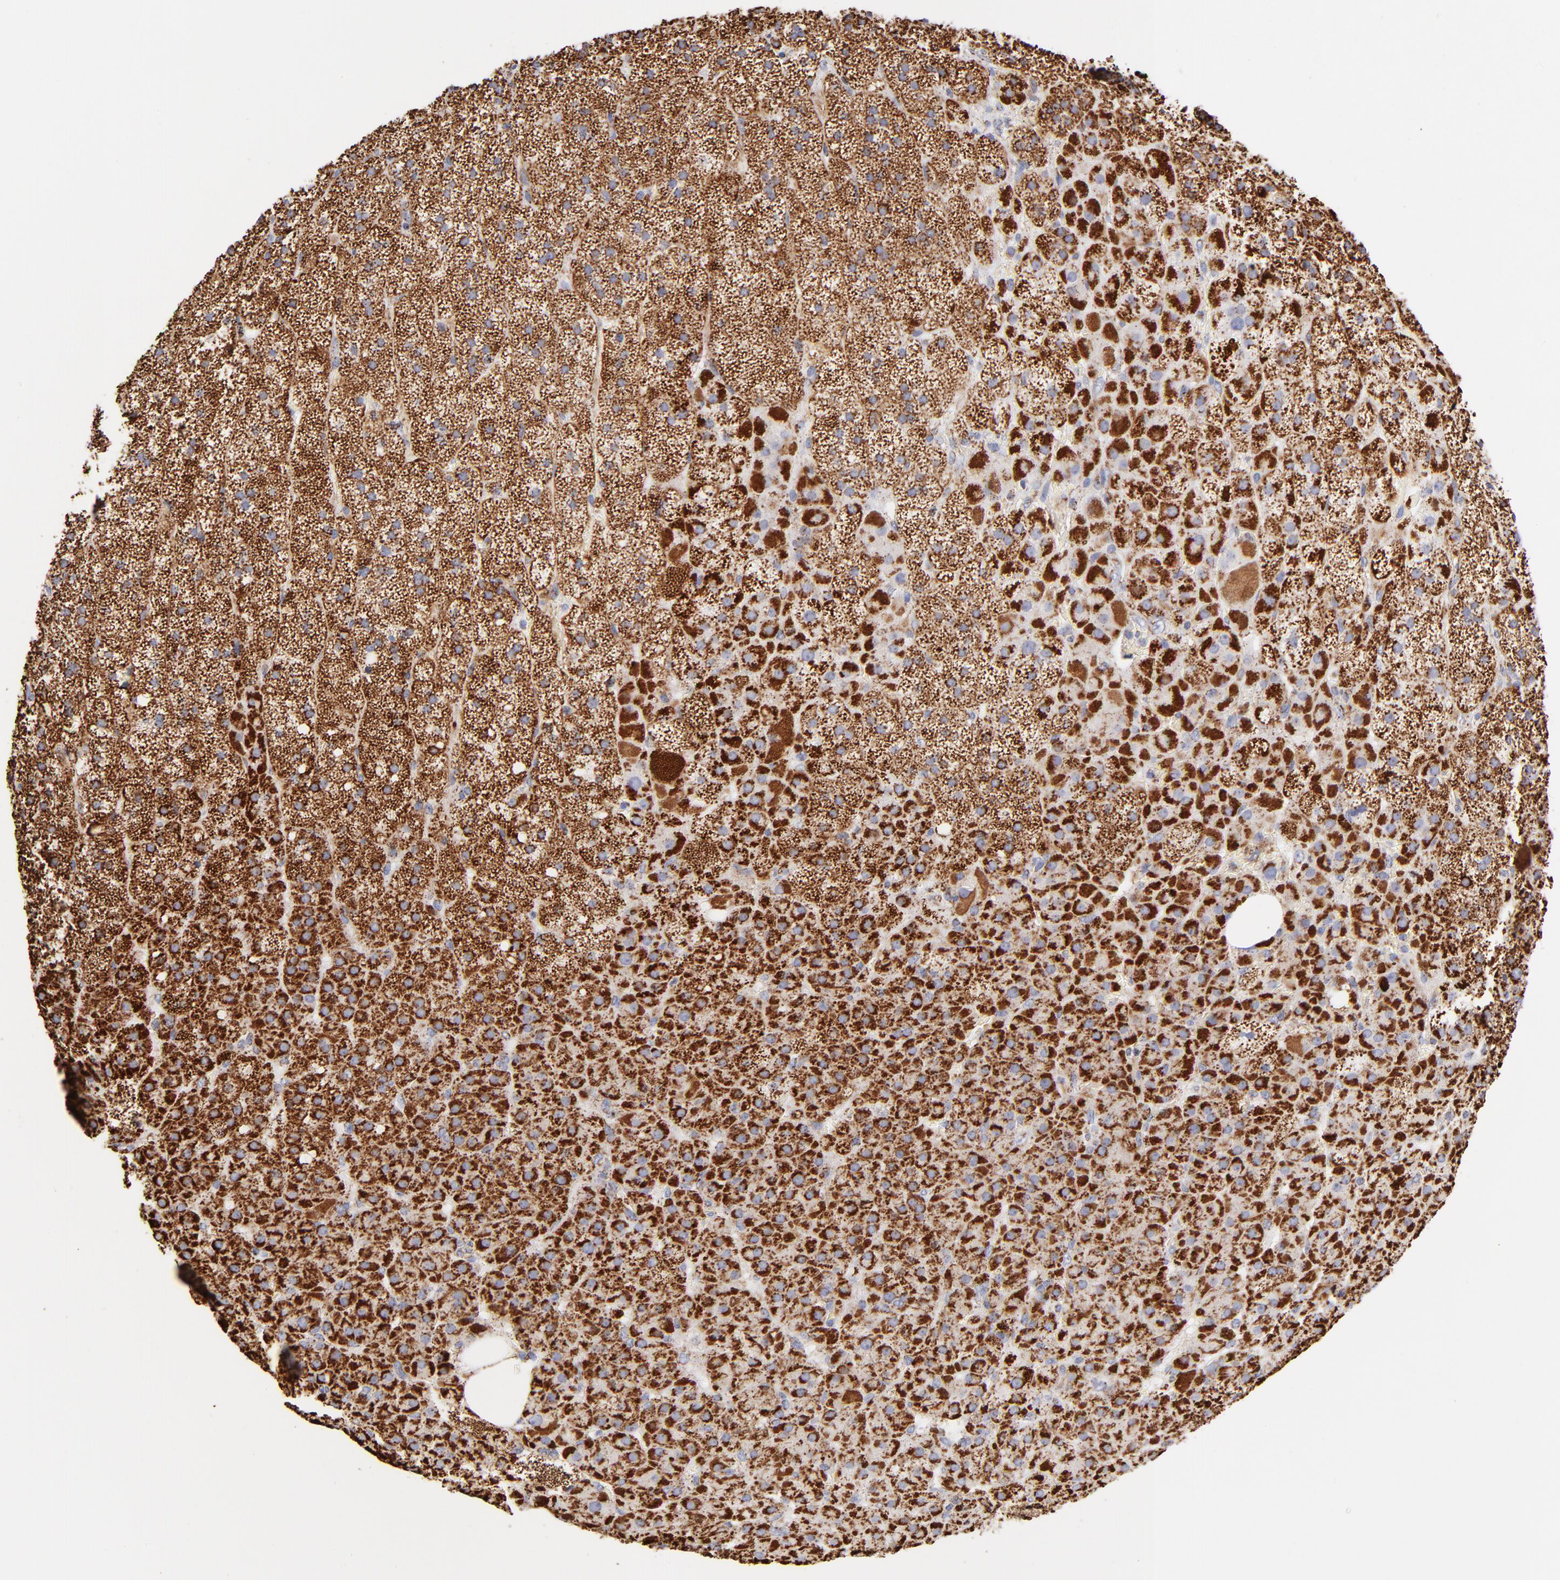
{"staining": {"intensity": "strong", "quantity": ">75%", "location": "cytoplasmic/membranous"}, "tissue": "adrenal gland", "cell_type": "Glandular cells", "image_type": "normal", "snomed": [{"axis": "morphology", "description": "Normal tissue, NOS"}, {"axis": "topography", "description": "Adrenal gland"}], "caption": "Immunohistochemical staining of normal adrenal gland displays strong cytoplasmic/membranous protein positivity in approximately >75% of glandular cells. The staining is performed using DAB brown chromogen to label protein expression. The nuclei are counter-stained blue using hematoxylin.", "gene": "PHB1", "patient": {"sex": "male", "age": 35}}